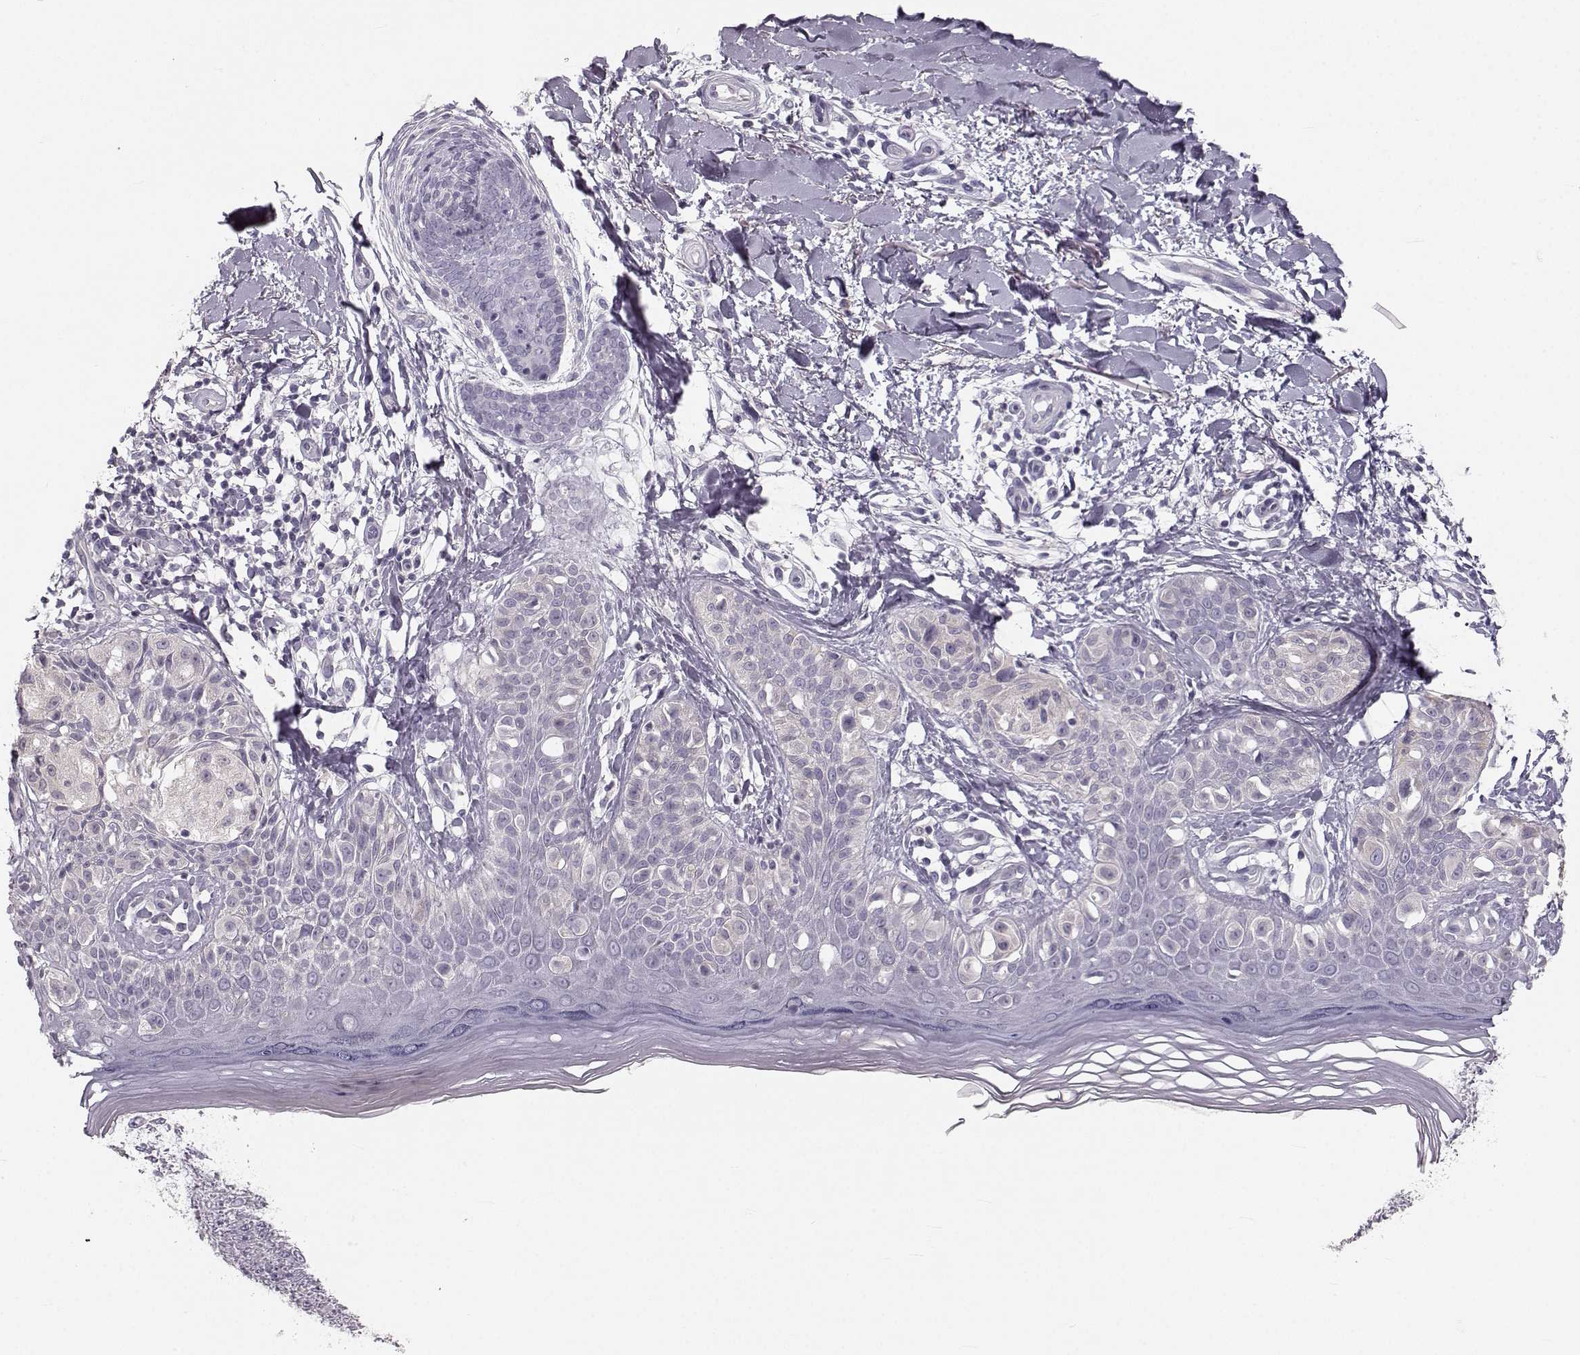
{"staining": {"intensity": "negative", "quantity": "none", "location": "none"}, "tissue": "melanoma", "cell_type": "Tumor cells", "image_type": "cancer", "snomed": [{"axis": "morphology", "description": "Malignant melanoma, NOS"}, {"axis": "topography", "description": "Skin"}], "caption": "Immunohistochemistry (IHC) of melanoma demonstrates no staining in tumor cells.", "gene": "OIP5", "patient": {"sex": "female", "age": 73}}